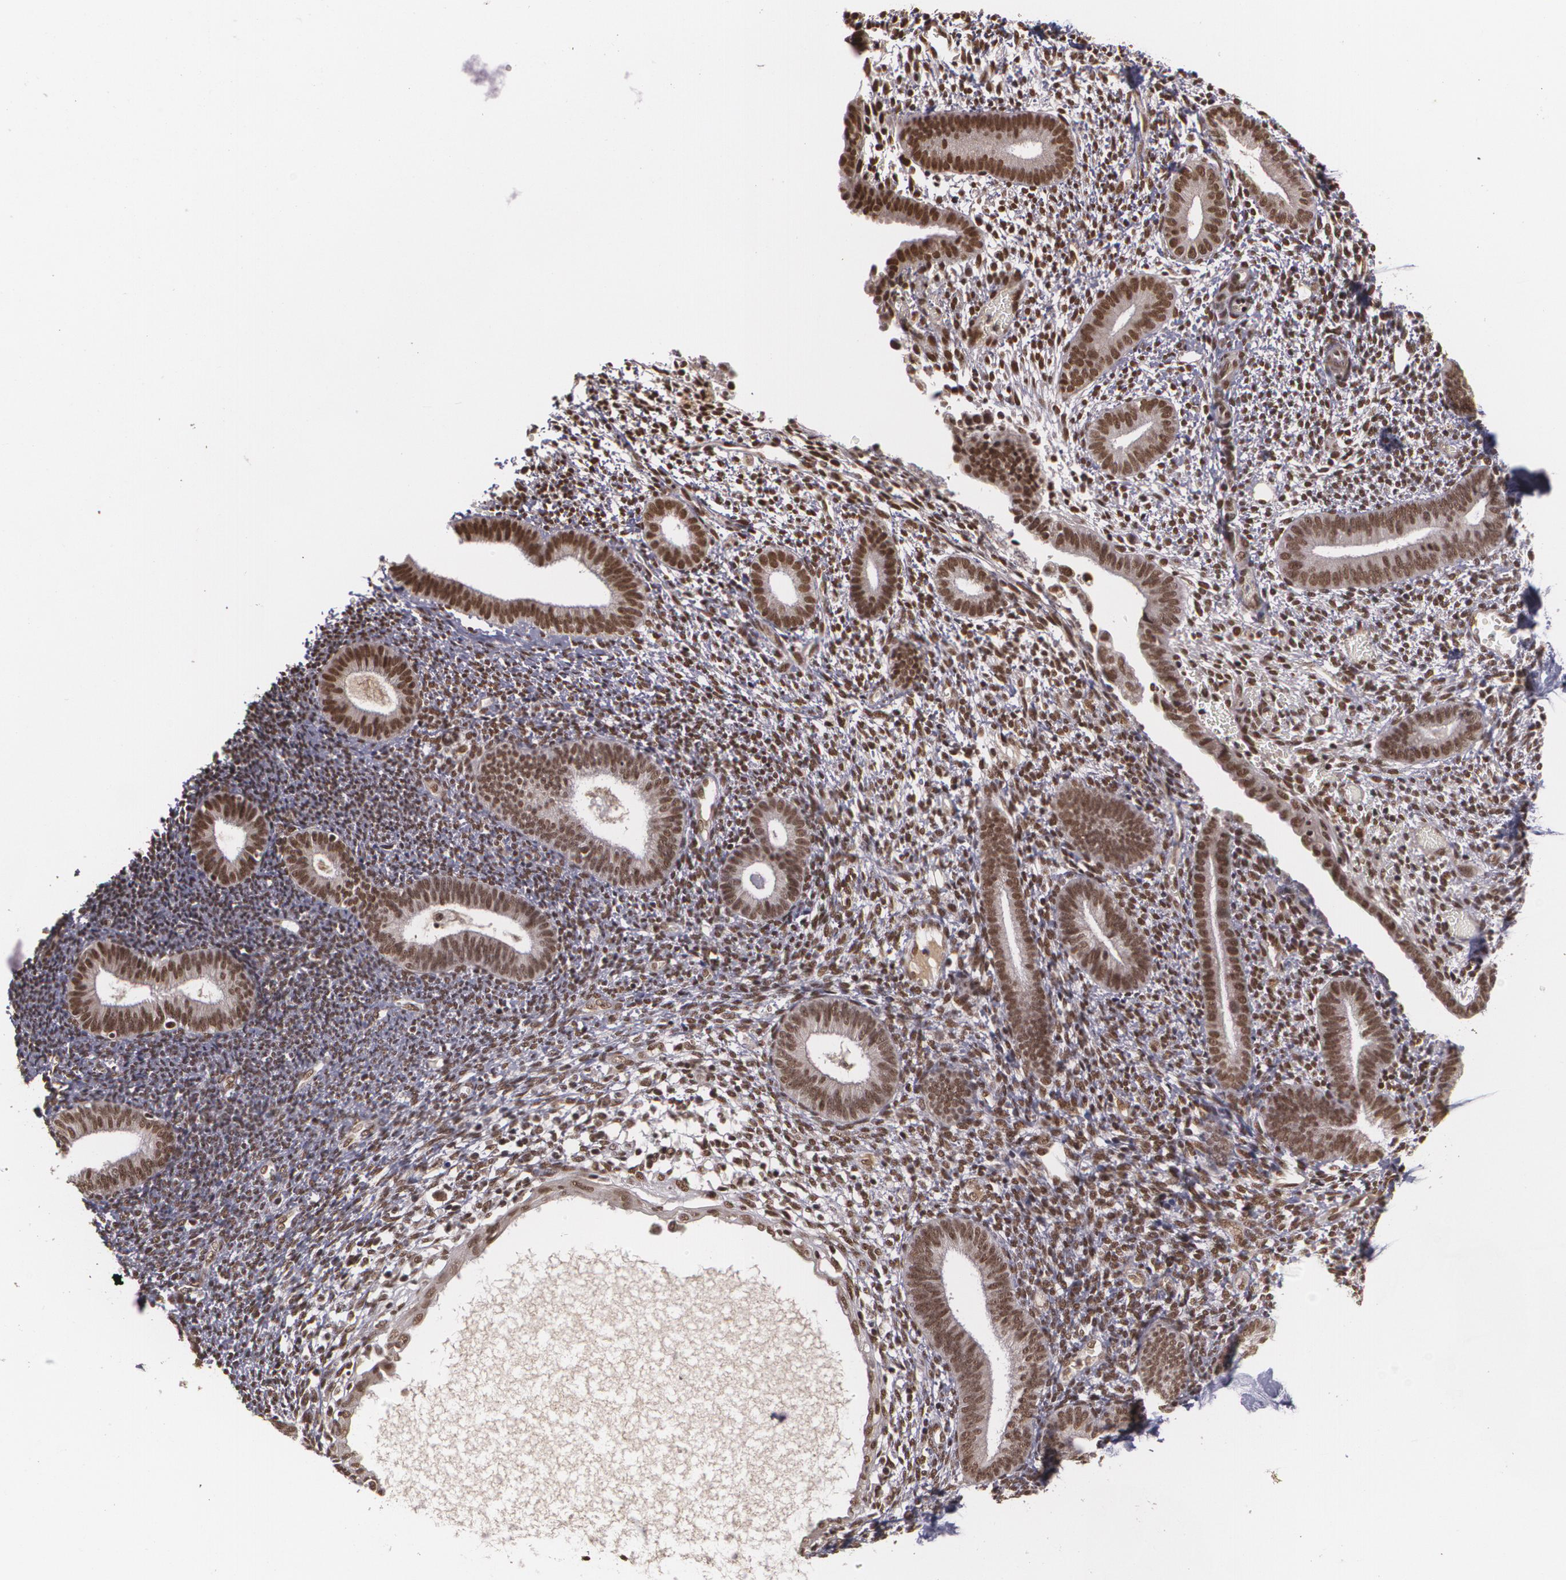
{"staining": {"intensity": "moderate", "quantity": ">75%", "location": "nuclear"}, "tissue": "endometrium", "cell_type": "Cells in endometrial stroma", "image_type": "normal", "snomed": [{"axis": "morphology", "description": "Normal tissue, NOS"}, {"axis": "topography", "description": "Smooth muscle"}, {"axis": "topography", "description": "Endometrium"}], "caption": "This image demonstrates unremarkable endometrium stained with immunohistochemistry to label a protein in brown. The nuclear of cells in endometrial stroma show moderate positivity for the protein. Nuclei are counter-stained blue.", "gene": "RXRB", "patient": {"sex": "female", "age": 57}}